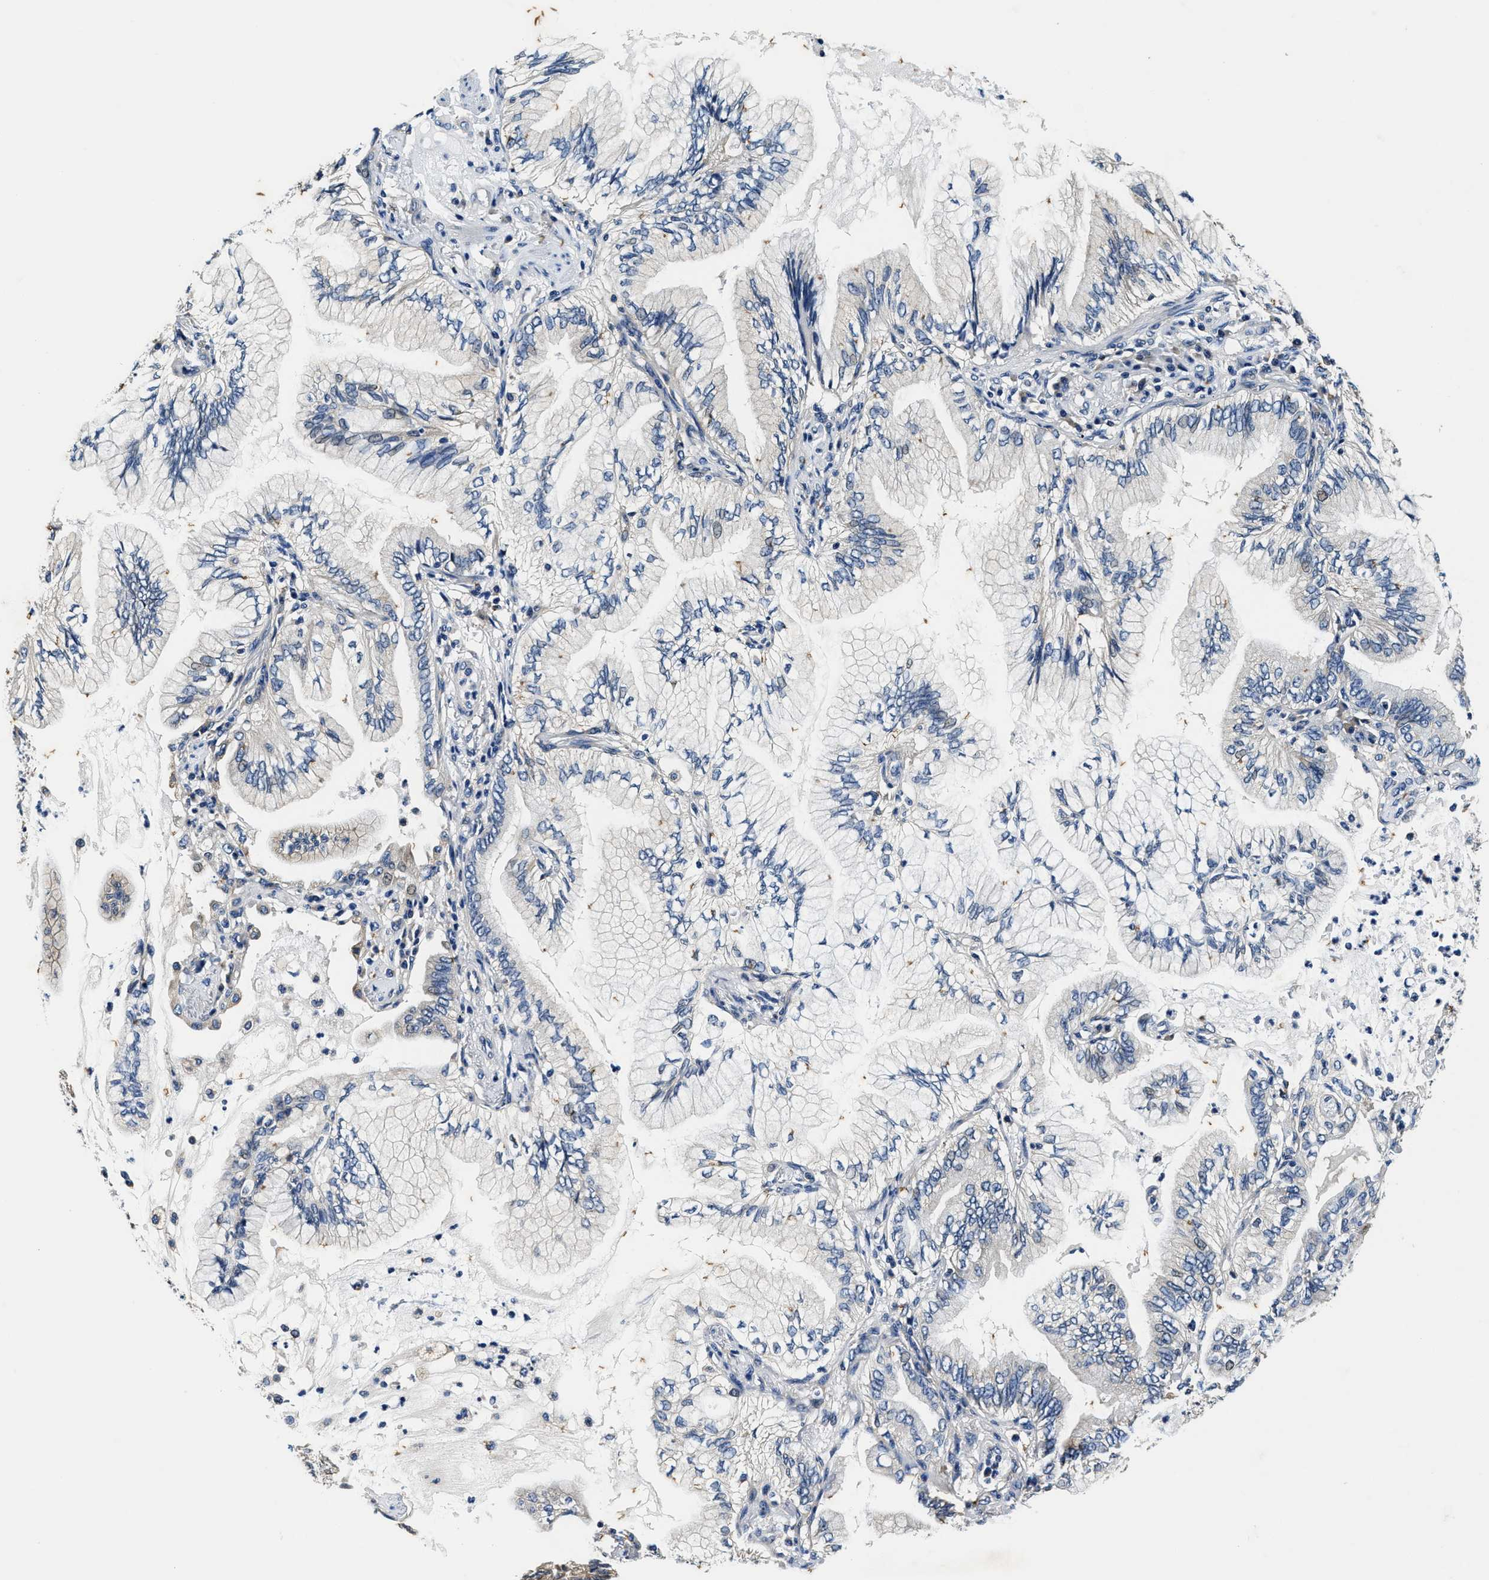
{"staining": {"intensity": "negative", "quantity": "none", "location": "none"}, "tissue": "lung cancer", "cell_type": "Tumor cells", "image_type": "cancer", "snomed": [{"axis": "morphology", "description": "Normal tissue, NOS"}, {"axis": "morphology", "description": "Adenocarcinoma, NOS"}, {"axis": "topography", "description": "Bronchus"}, {"axis": "topography", "description": "Lung"}], "caption": "IHC of human adenocarcinoma (lung) reveals no staining in tumor cells.", "gene": "PI4KB", "patient": {"sex": "female", "age": 70}}